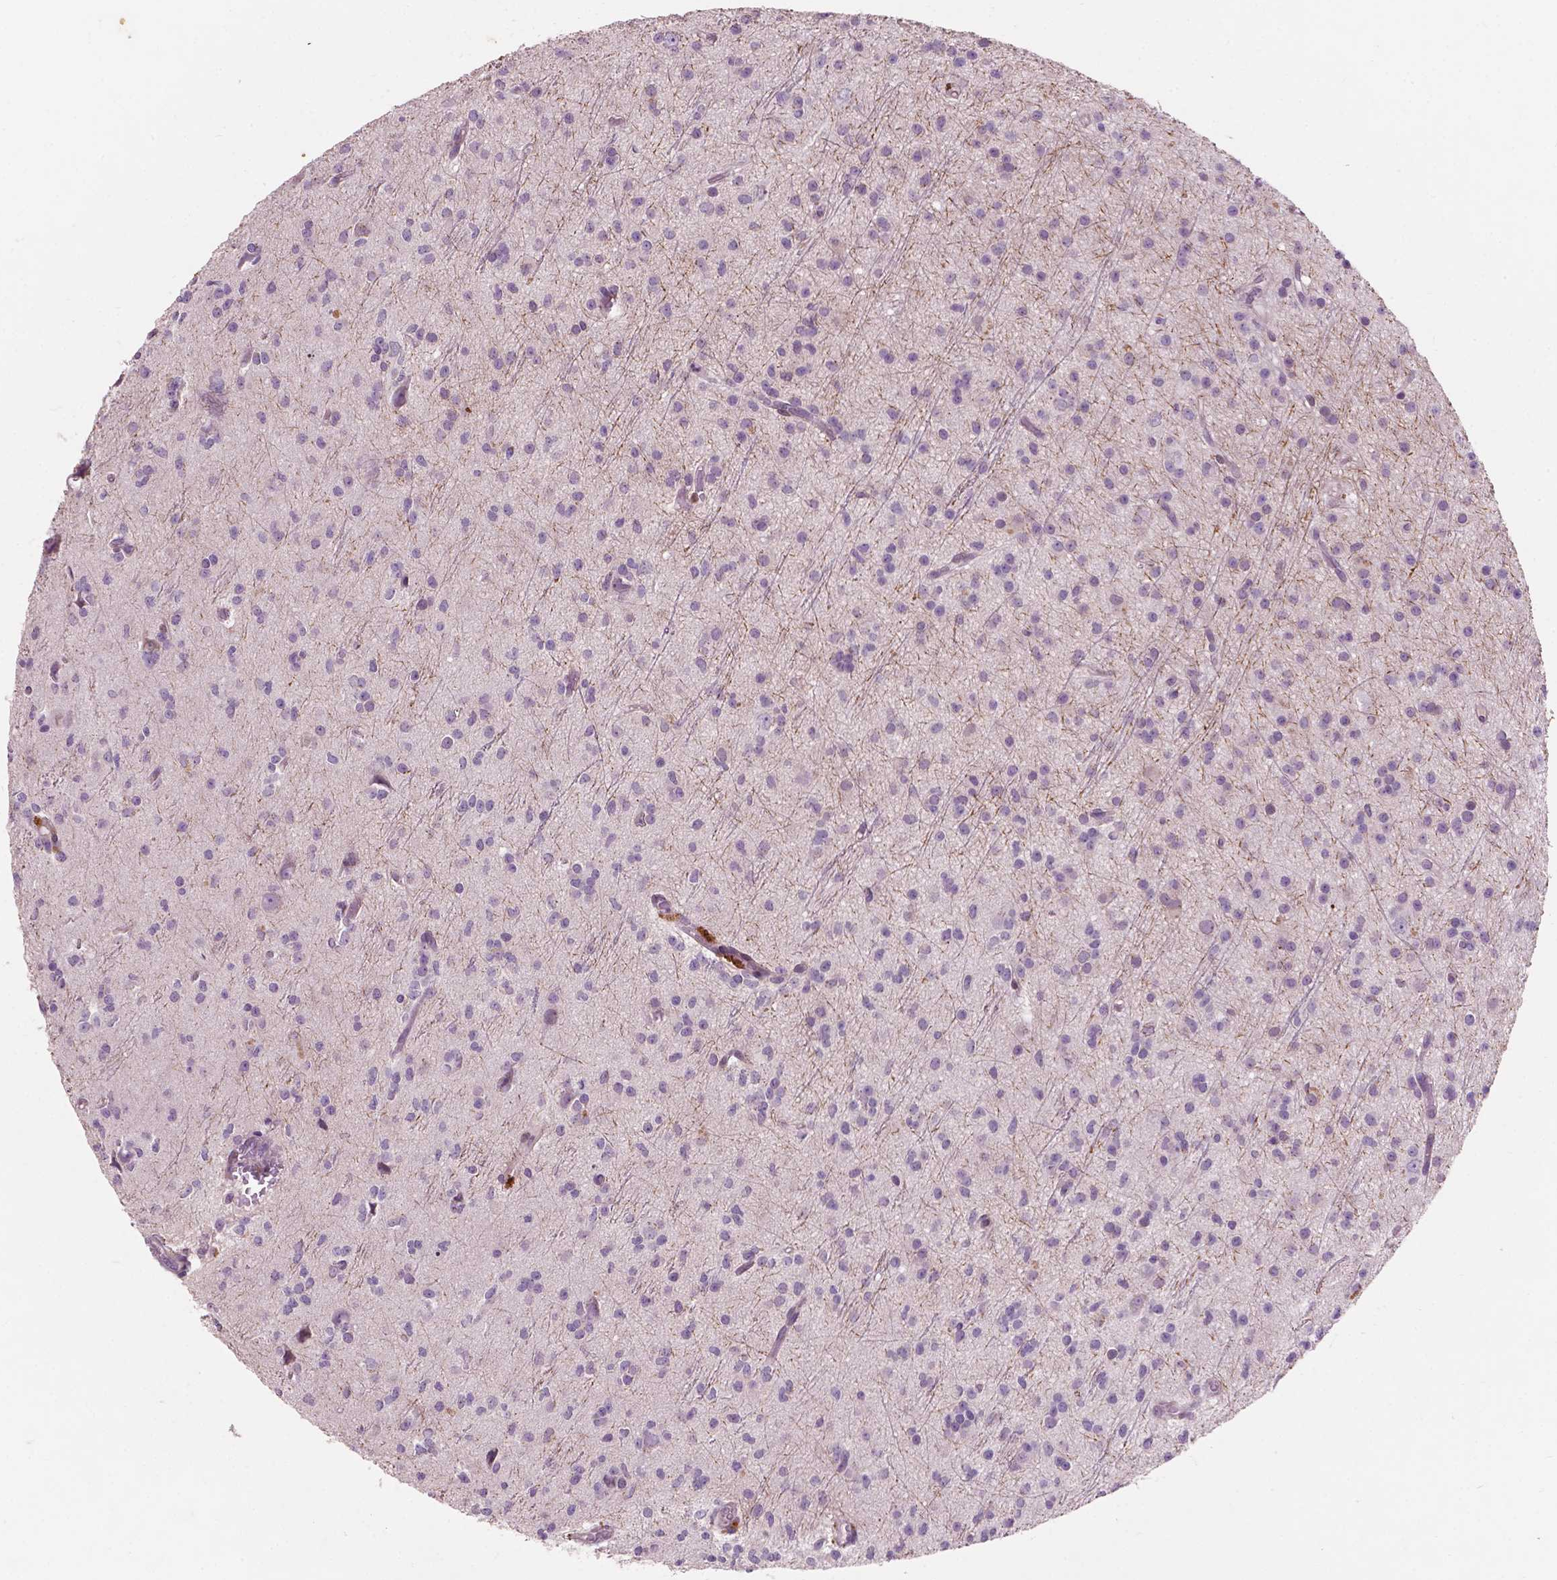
{"staining": {"intensity": "negative", "quantity": "none", "location": "none"}, "tissue": "glioma", "cell_type": "Tumor cells", "image_type": "cancer", "snomed": [{"axis": "morphology", "description": "Glioma, malignant, Low grade"}, {"axis": "topography", "description": "Brain"}], "caption": "The image shows no staining of tumor cells in malignant glioma (low-grade). (Brightfield microscopy of DAB IHC at high magnification).", "gene": "GPR37", "patient": {"sex": "male", "age": 27}}